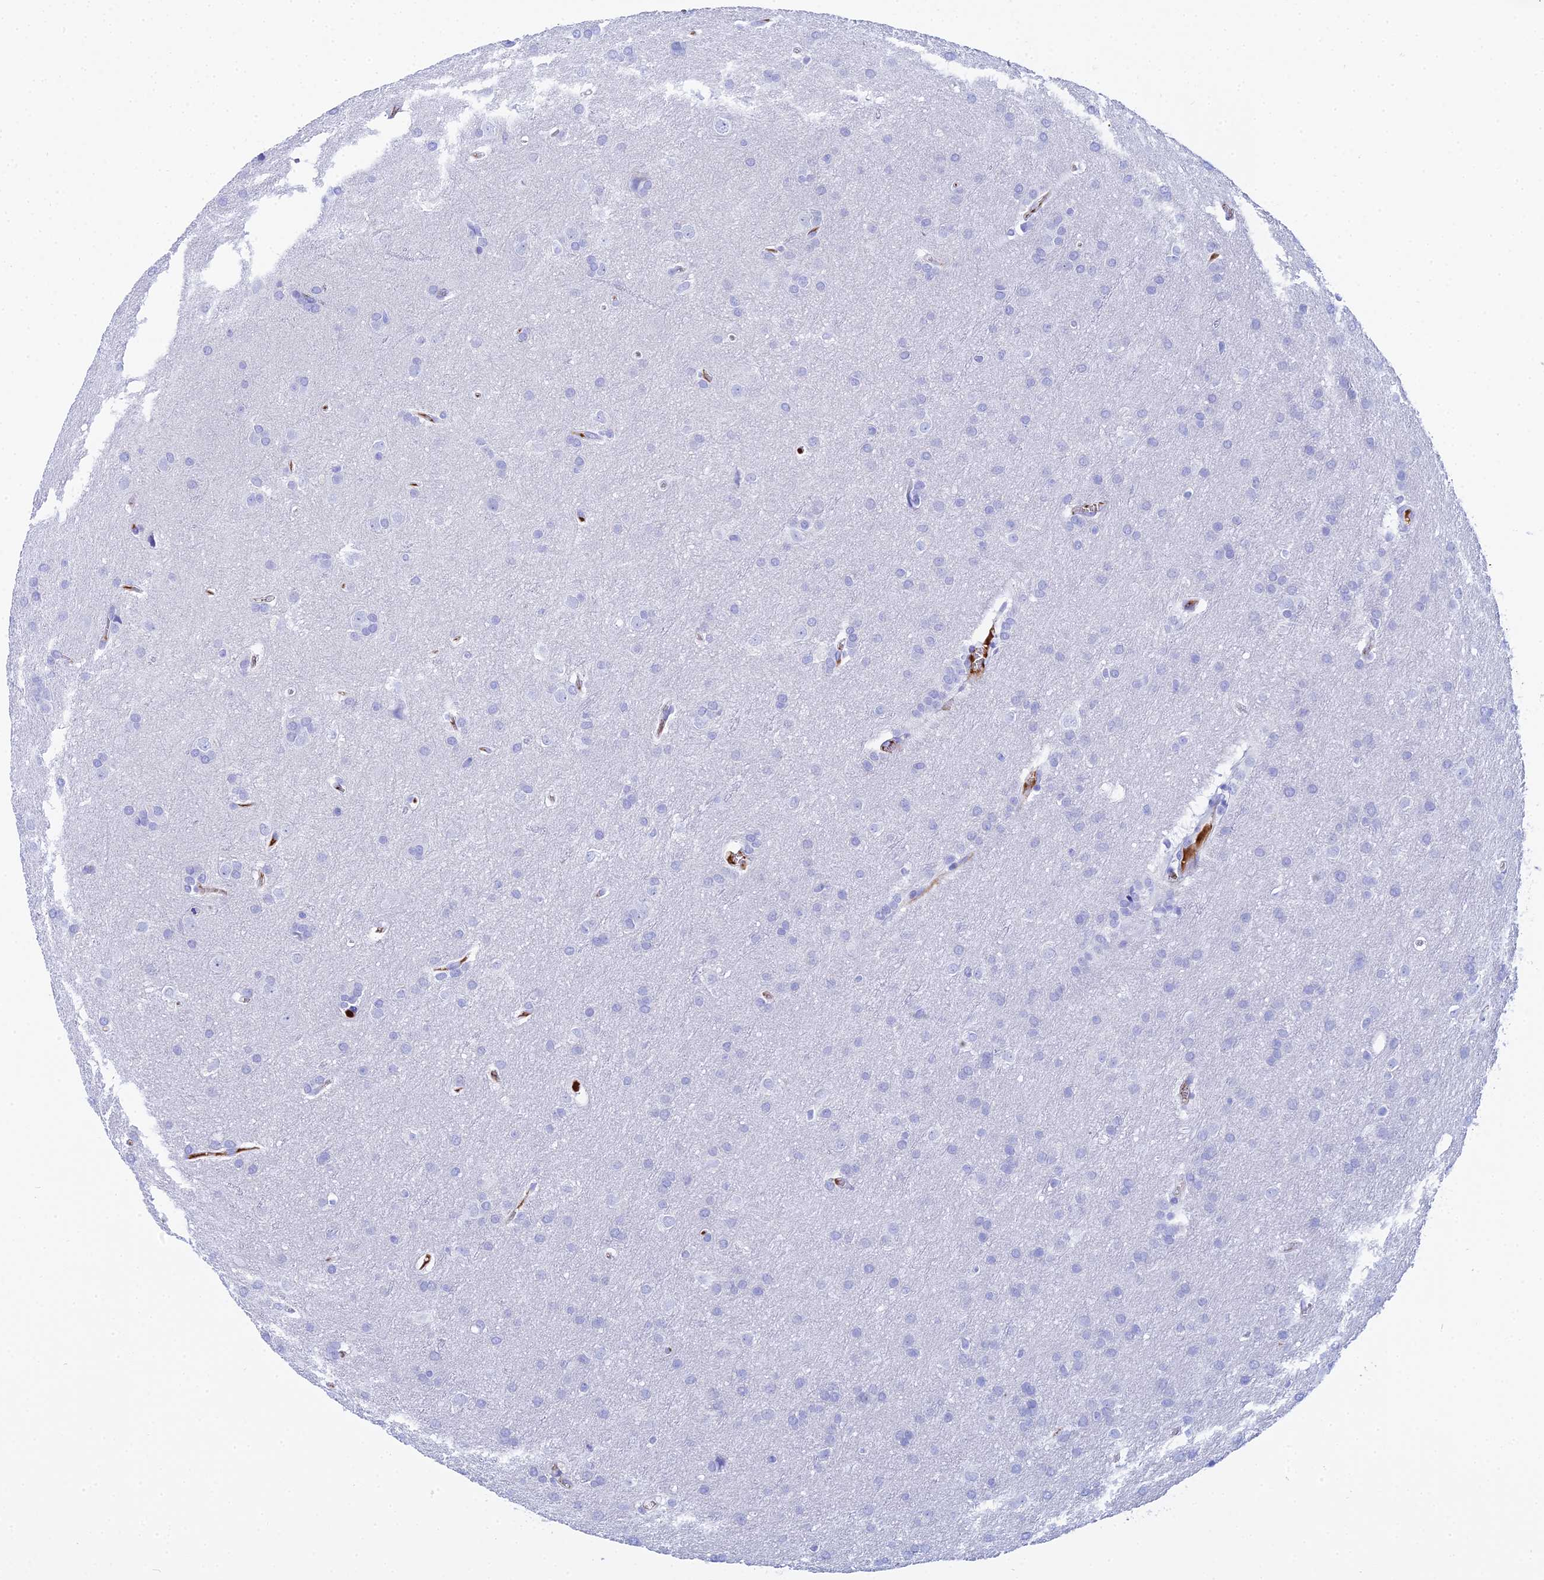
{"staining": {"intensity": "negative", "quantity": "none", "location": "none"}, "tissue": "glioma", "cell_type": "Tumor cells", "image_type": "cancer", "snomed": [{"axis": "morphology", "description": "Glioma, malignant, Low grade"}, {"axis": "topography", "description": "Brain"}], "caption": "This is a photomicrograph of immunohistochemistry (IHC) staining of glioma, which shows no positivity in tumor cells. (DAB IHC visualized using brightfield microscopy, high magnification).", "gene": "CELA3A", "patient": {"sex": "female", "age": 32}}